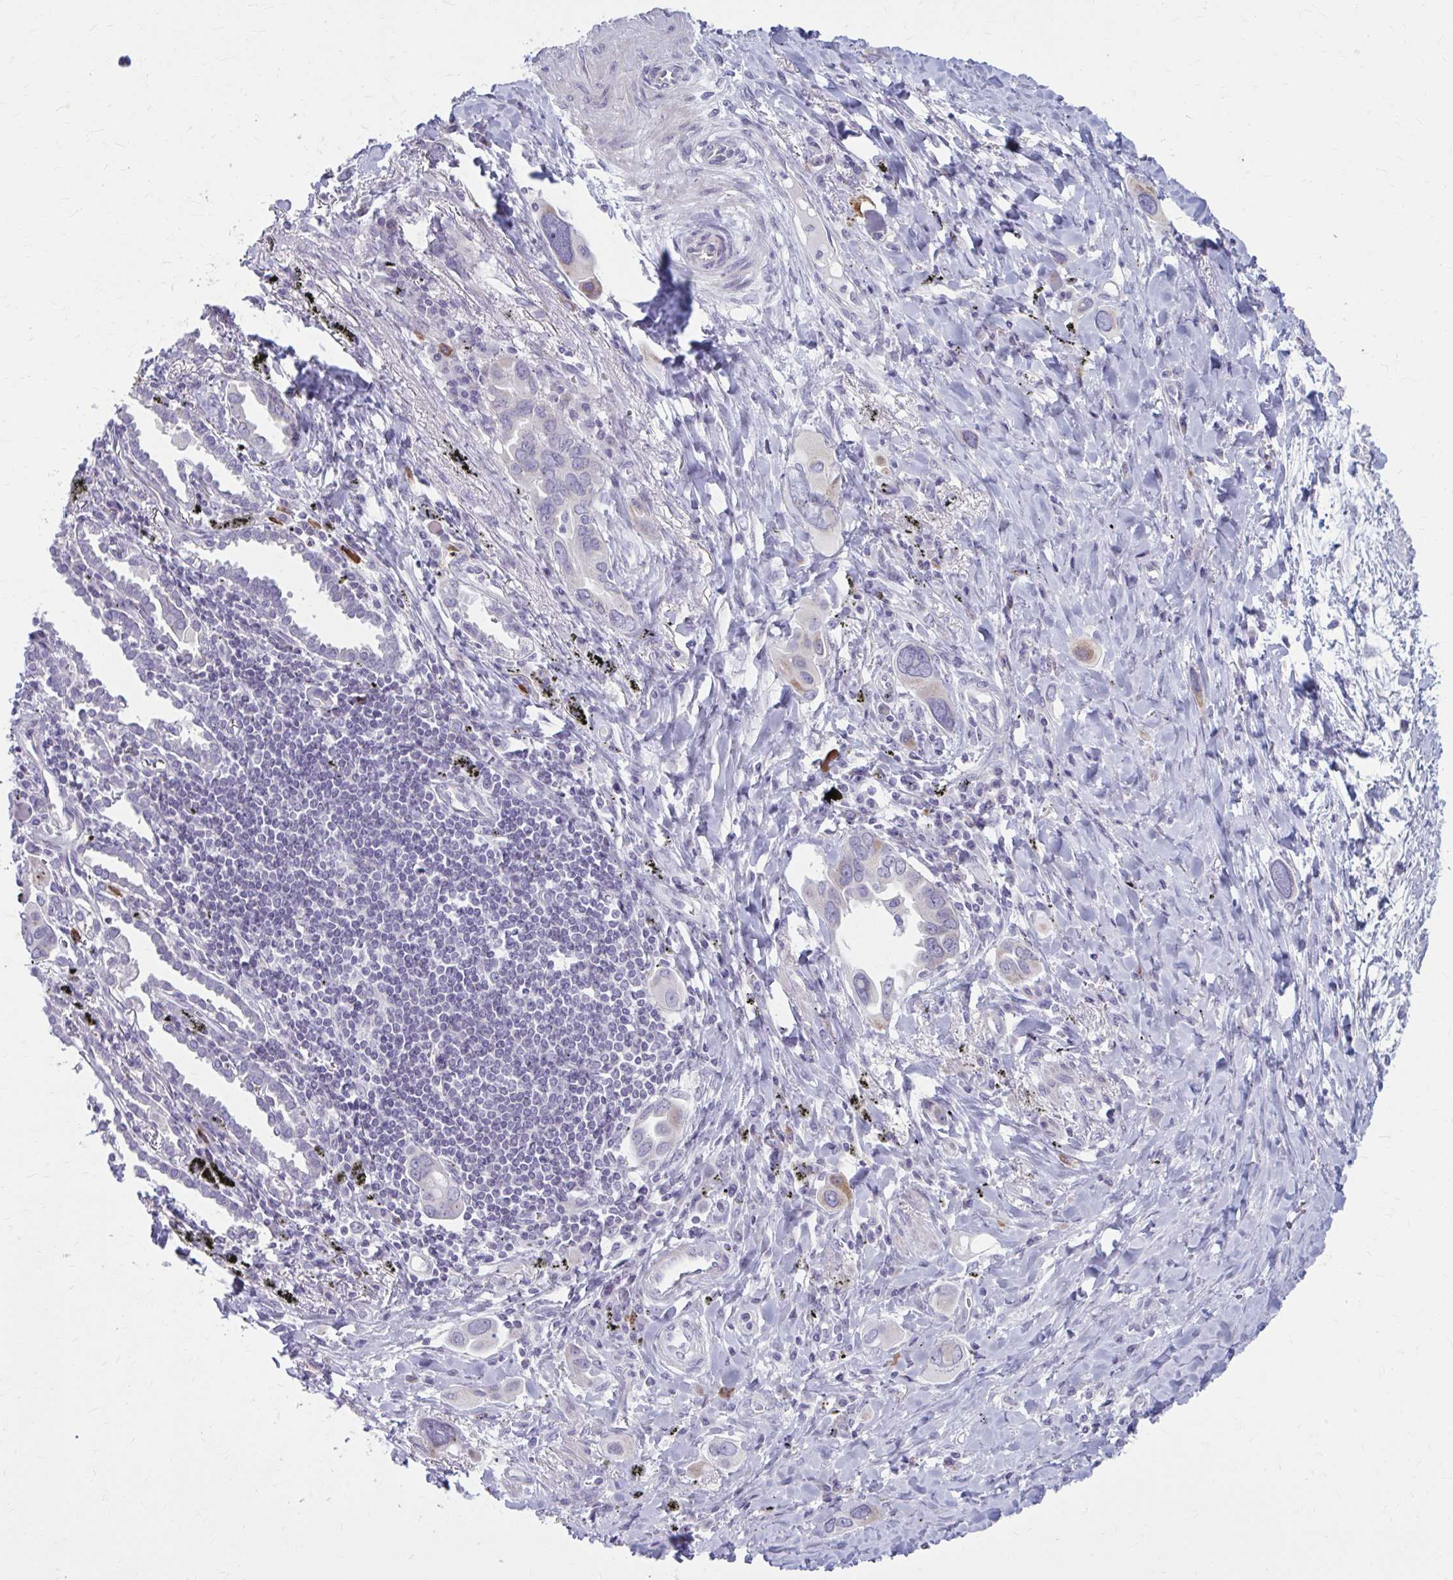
{"staining": {"intensity": "moderate", "quantity": "<25%", "location": "cytoplasmic/membranous"}, "tissue": "lung cancer", "cell_type": "Tumor cells", "image_type": "cancer", "snomed": [{"axis": "morphology", "description": "Adenocarcinoma, NOS"}, {"axis": "topography", "description": "Lung"}], "caption": "An IHC micrograph of neoplastic tissue is shown. Protein staining in brown shows moderate cytoplasmic/membranous positivity in adenocarcinoma (lung) within tumor cells. Ihc stains the protein in brown and the nuclei are stained blue.", "gene": "MSMO1", "patient": {"sex": "male", "age": 76}}